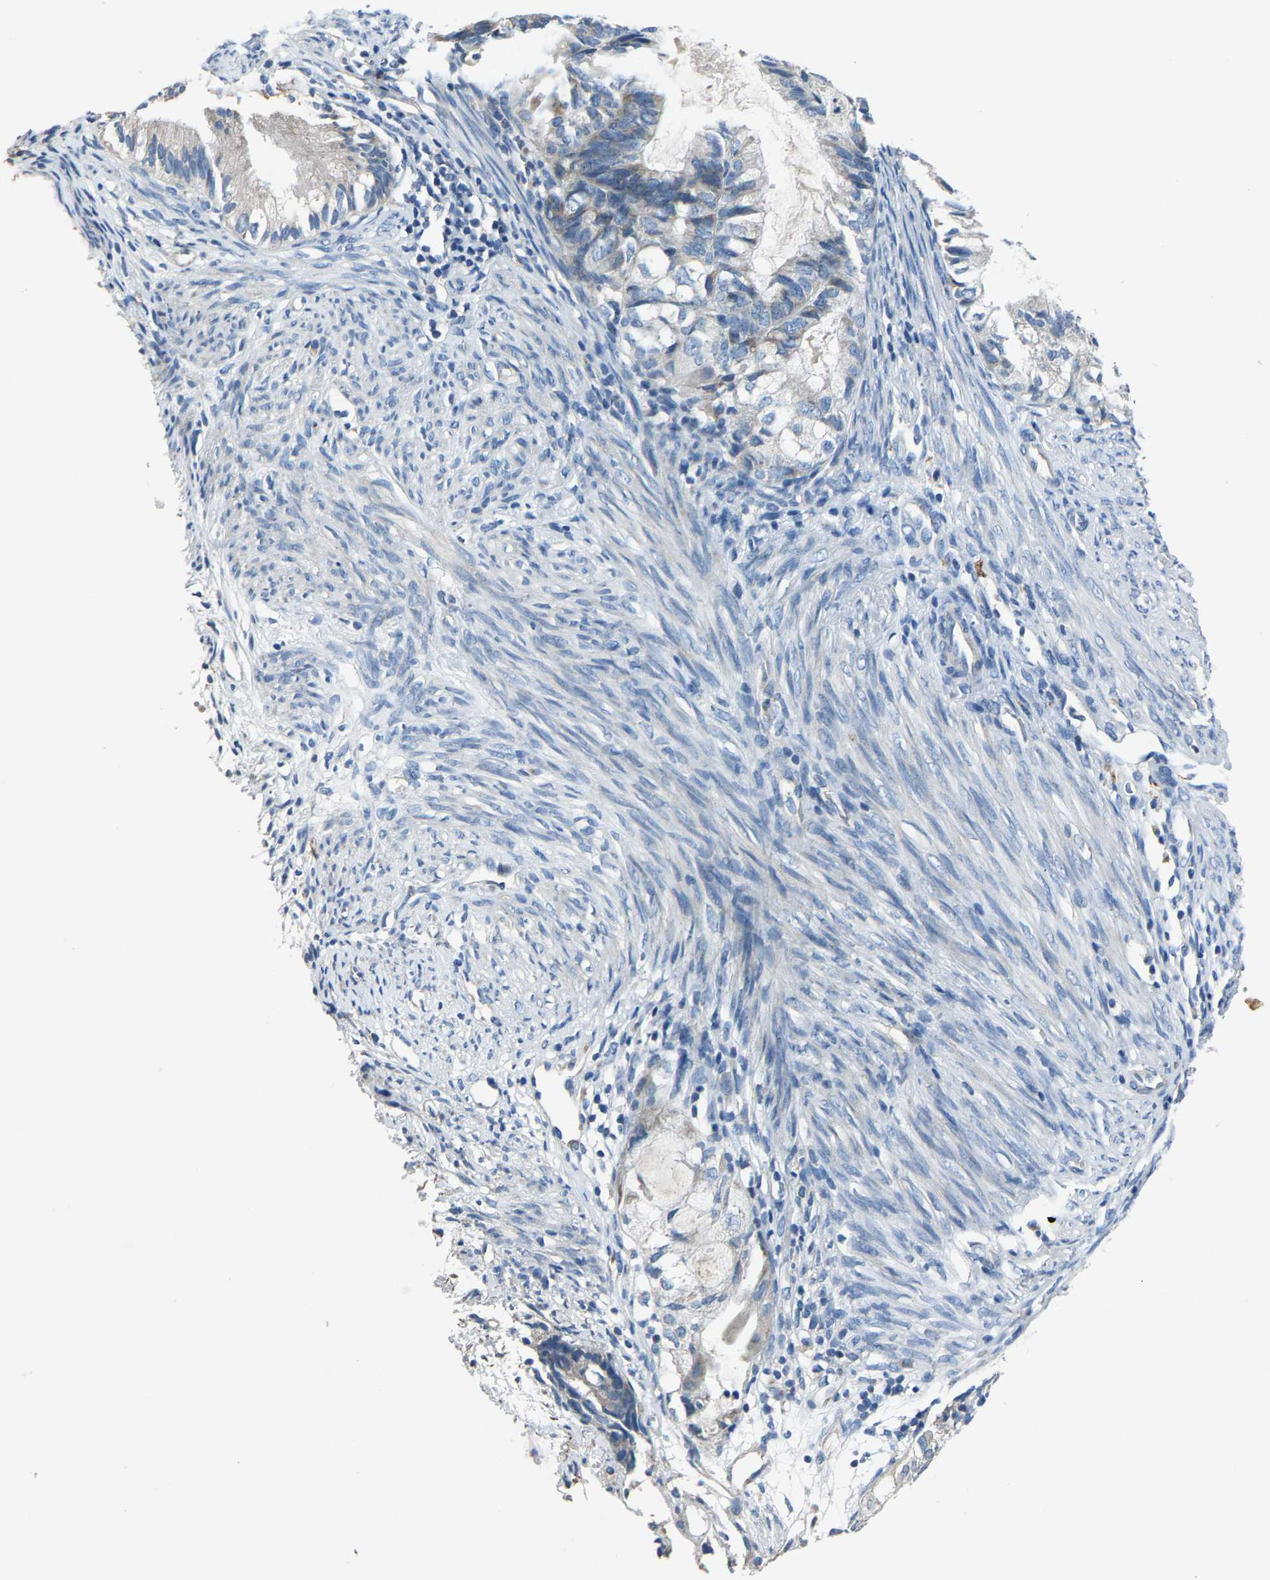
{"staining": {"intensity": "weak", "quantity": "<25%", "location": "cytoplasmic/membranous"}, "tissue": "cervical cancer", "cell_type": "Tumor cells", "image_type": "cancer", "snomed": [{"axis": "morphology", "description": "Normal tissue, NOS"}, {"axis": "morphology", "description": "Adenocarcinoma, NOS"}, {"axis": "topography", "description": "Cervix"}, {"axis": "topography", "description": "Endometrium"}], "caption": "Protein analysis of cervical cancer reveals no significant positivity in tumor cells. (DAB immunohistochemistry, high magnification).", "gene": "ADAM2", "patient": {"sex": "female", "age": 86}}